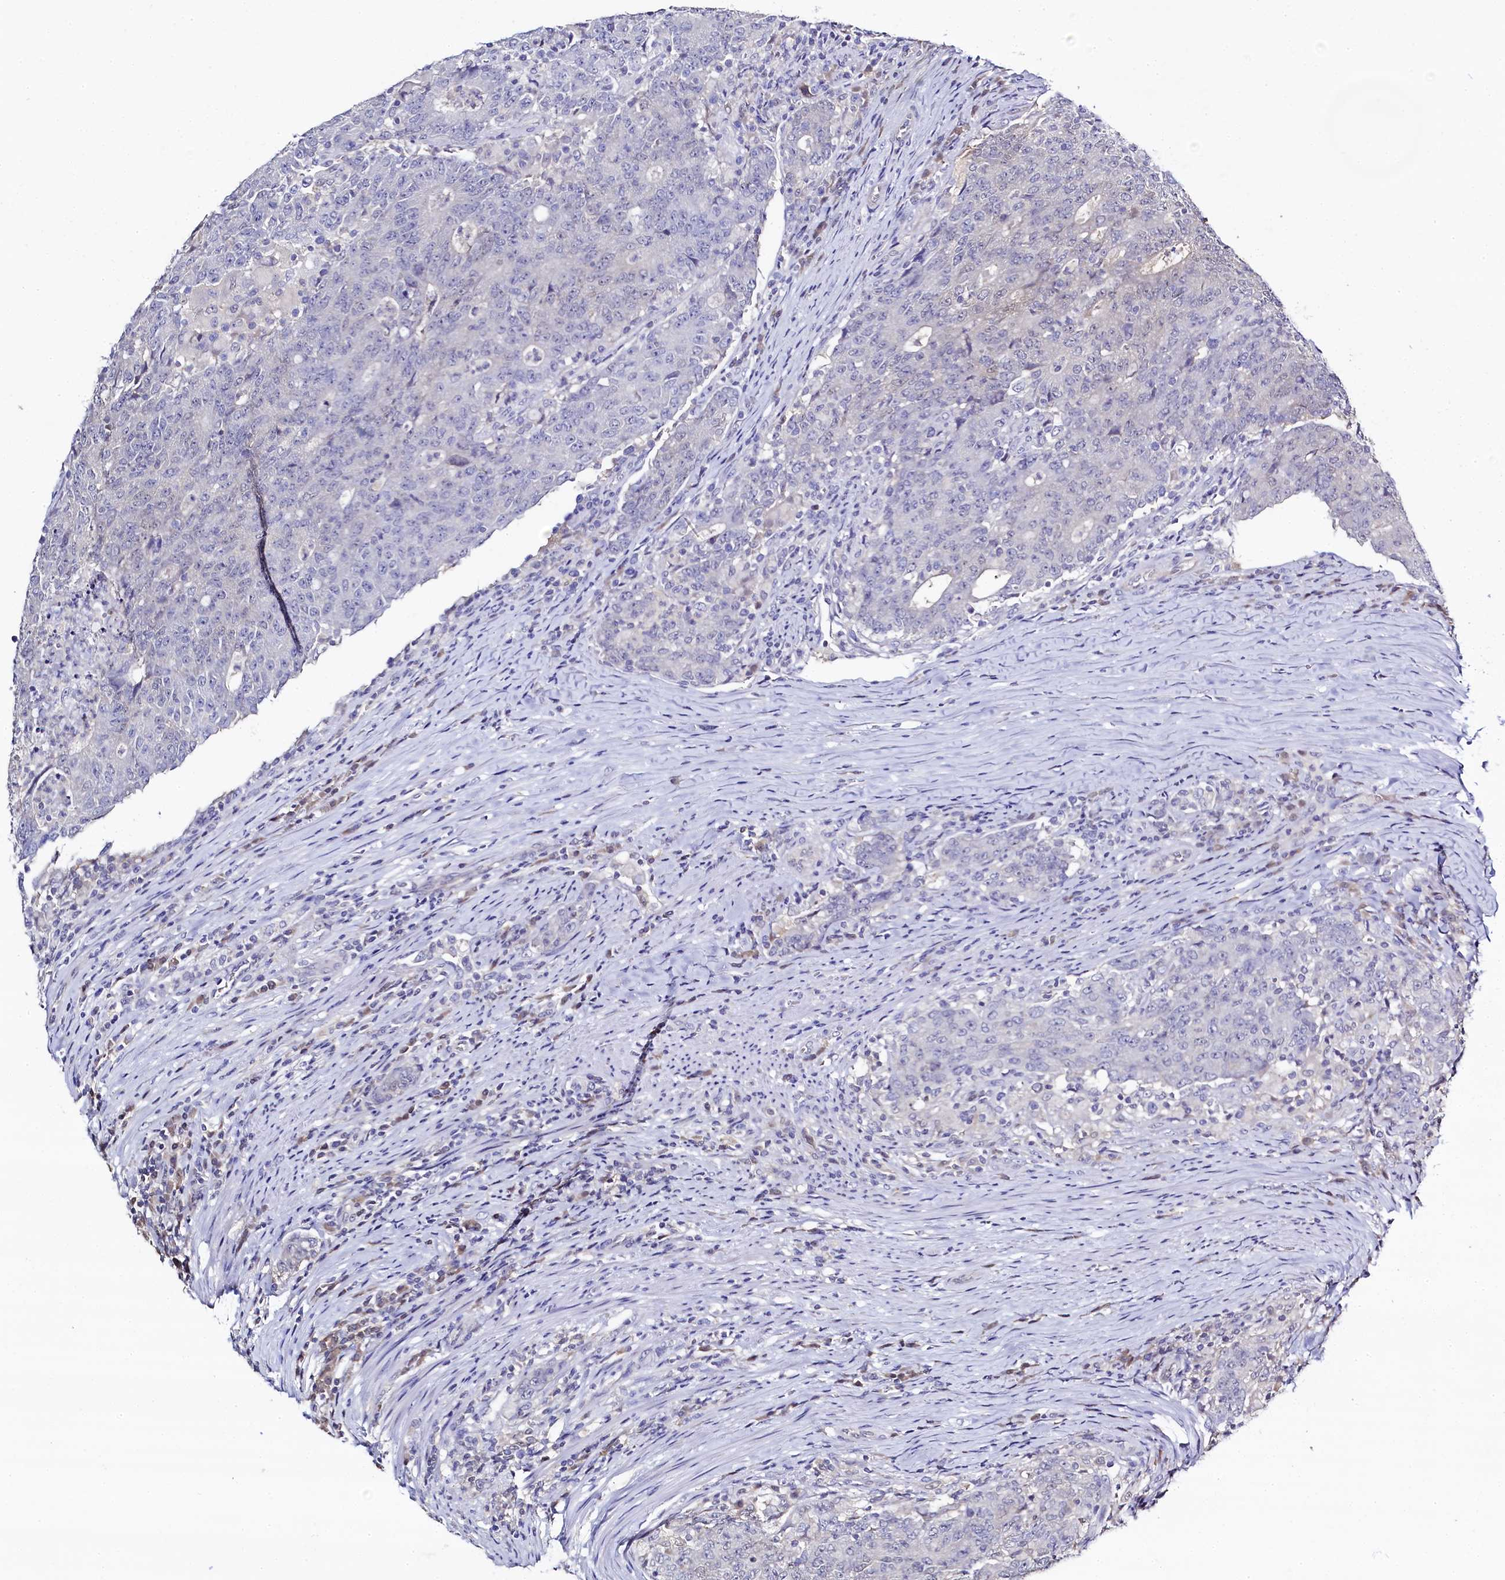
{"staining": {"intensity": "negative", "quantity": "none", "location": "none"}, "tissue": "colorectal cancer", "cell_type": "Tumor cells", "image_type": "cancer", "snomed": [{"axis": "morphology", "description": "Adenocarcinoma, NOS"}, {"axis": "topography", "description": "Colon"}], "caption": "Immunohistochemistry of colorectal cancer (adenocarcinoma) shows no positivity in tumor cells.", "gene": "C11orf54", "patient": {"sex": "female", "age": 75}}